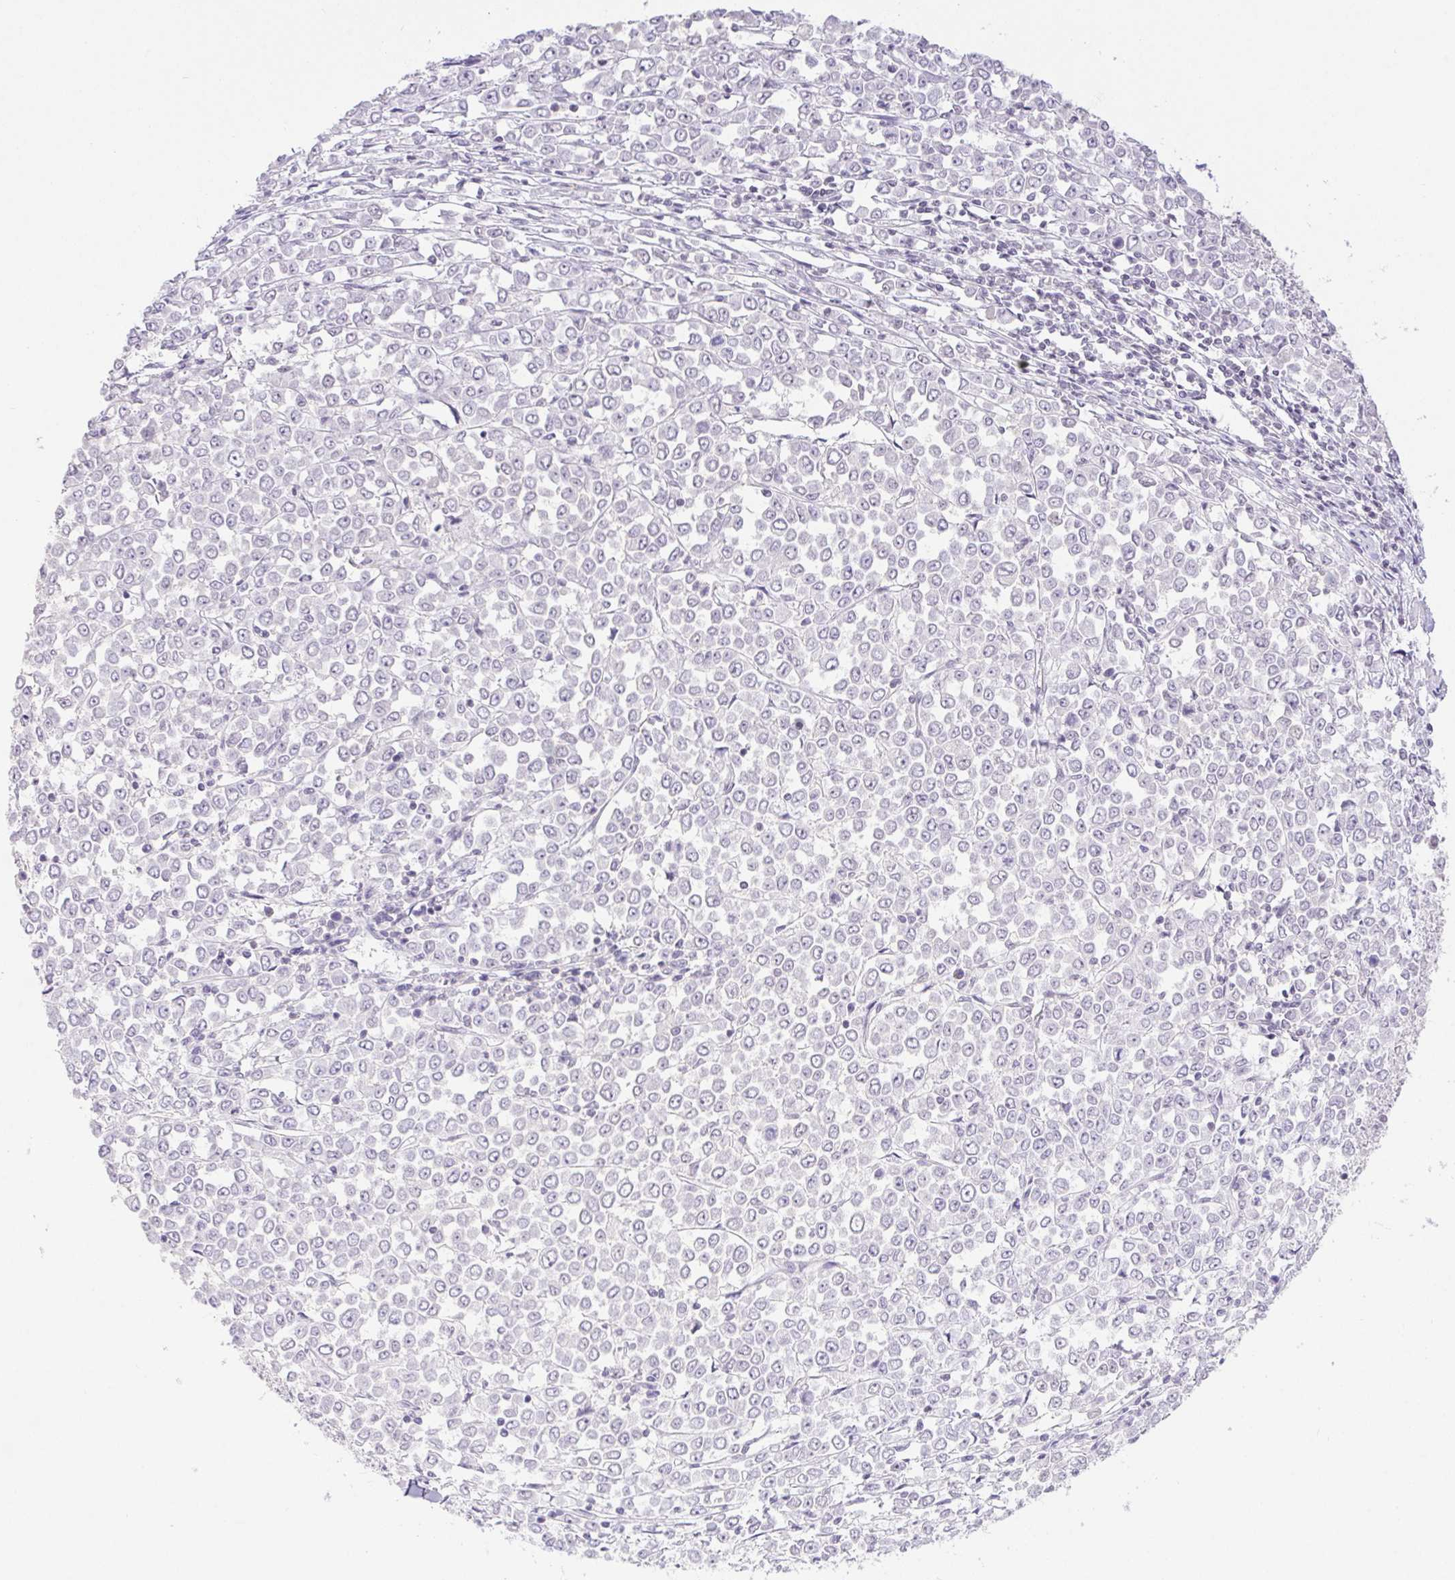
{"staining": {"intensity": "negative", "quantity": "none", "location": "none"}, "tissue": "stomach cancer", "cell_type": "Tumor cells", "image_type": "cancer", "snomed": [{"axis": "morphology", "description": "Adenocarcinoma, NOS"}, {"axis": "topography", "description": "Stomach, upper"}], "caption": "Photomicrograph shows no significant protein positivity in tumor cells of adenocarcinoma (stomach). (DAB immunohistochemistry (IHC) visualized using brightfield microscopy, high magnification).", "gene": "DDX17", "patient": {"sex": "male", "age": 70}}